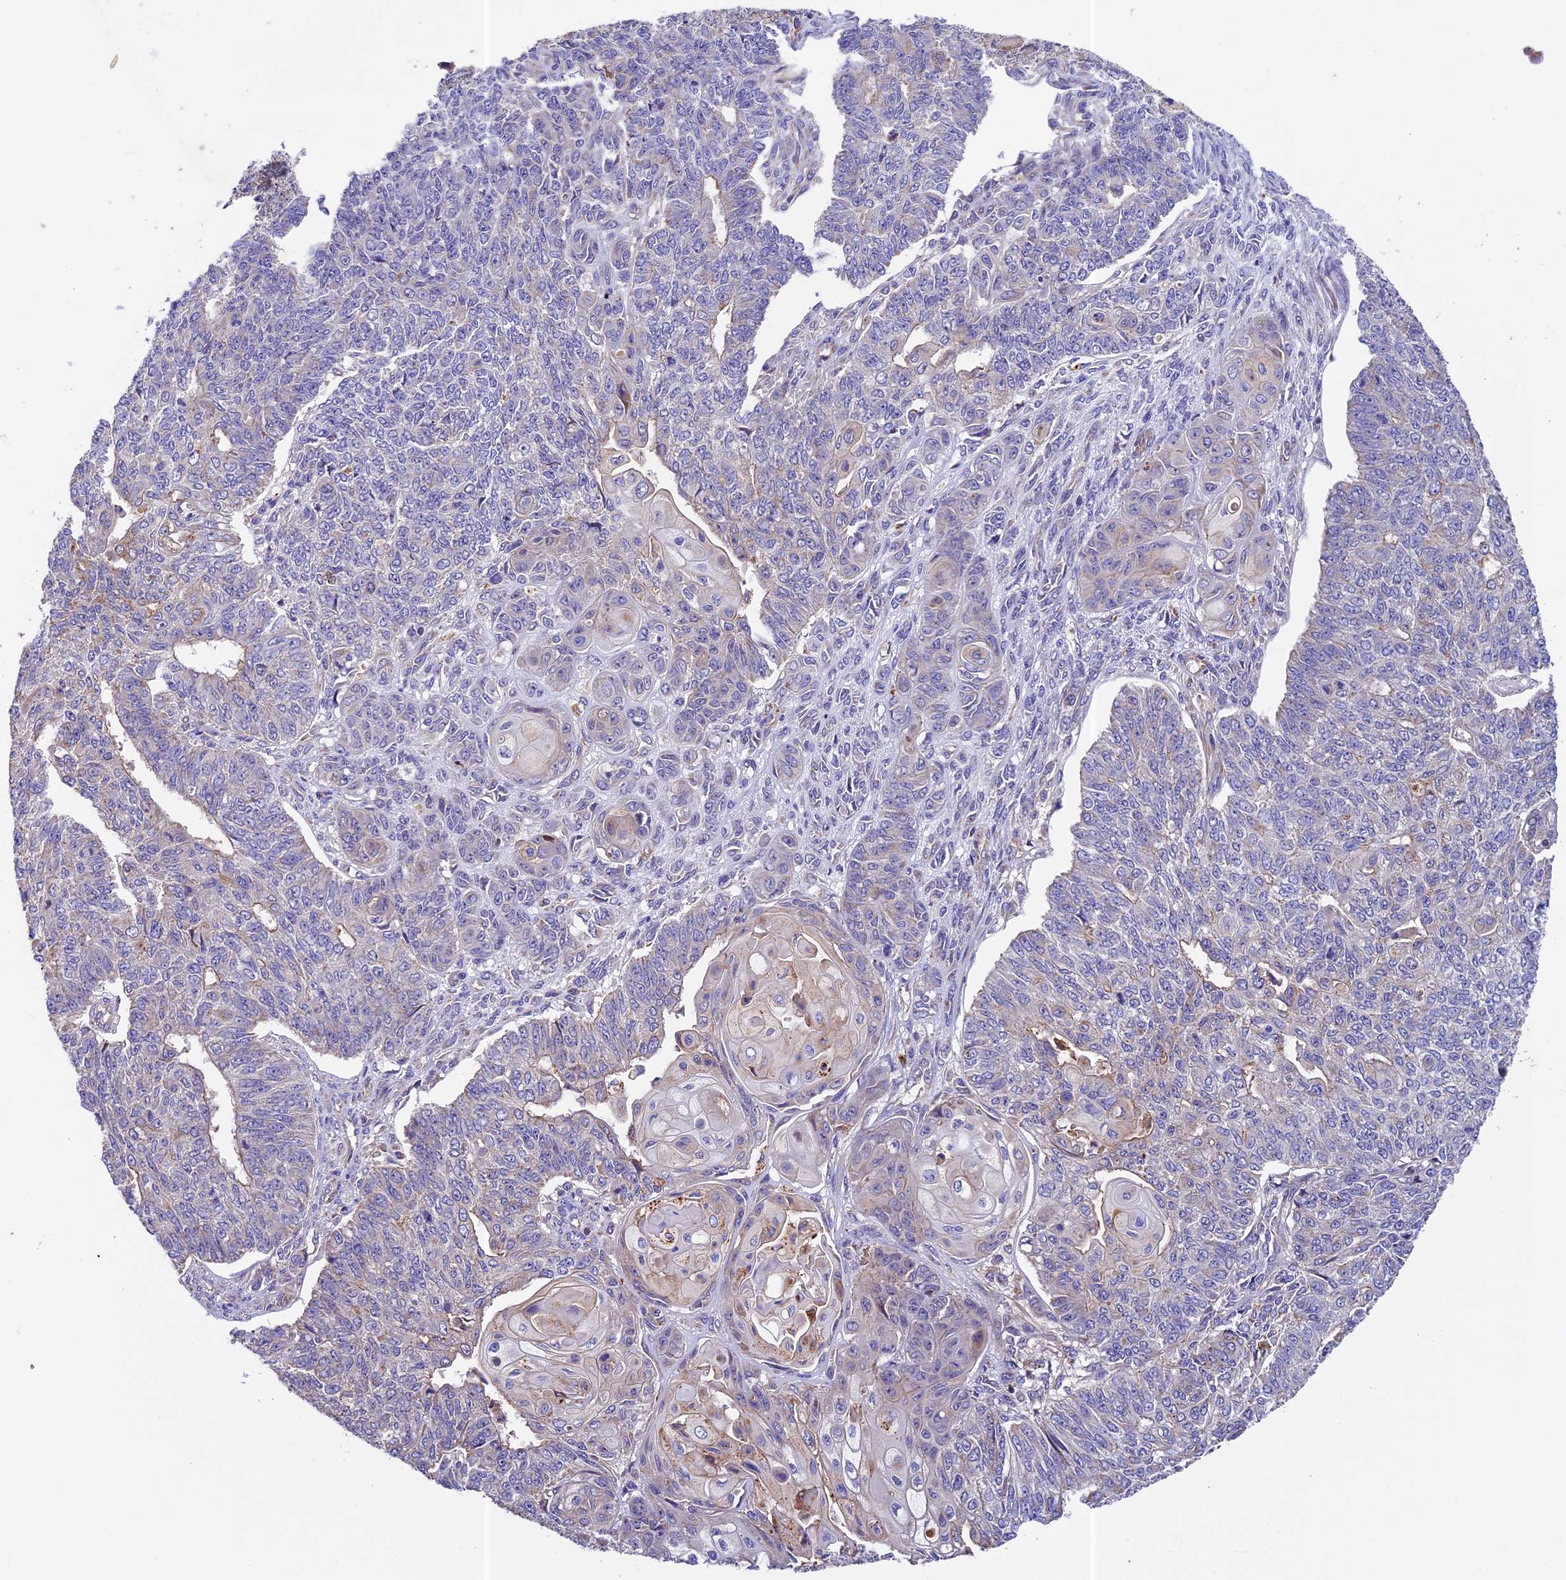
{"staining": {"intensity": "negative", "quantity": "none", "location": "none"}, "tissue": "endometrial cancer", "cell_type": "Tumor cells", "image_type": "cancer", "snomed": [{"axis": "morphology", "description": "Adenocarcinoma, NOS"}, {"axis": "topography", "description": "Endometrium"}], "caption": "High power microscopy image of an immunohistochemistry image of endometrial adenocarcinoma, revealing no significant positivity in tumor cells.", "gene": "METTL22", "patient": {"sex": "female", "age": 32}}